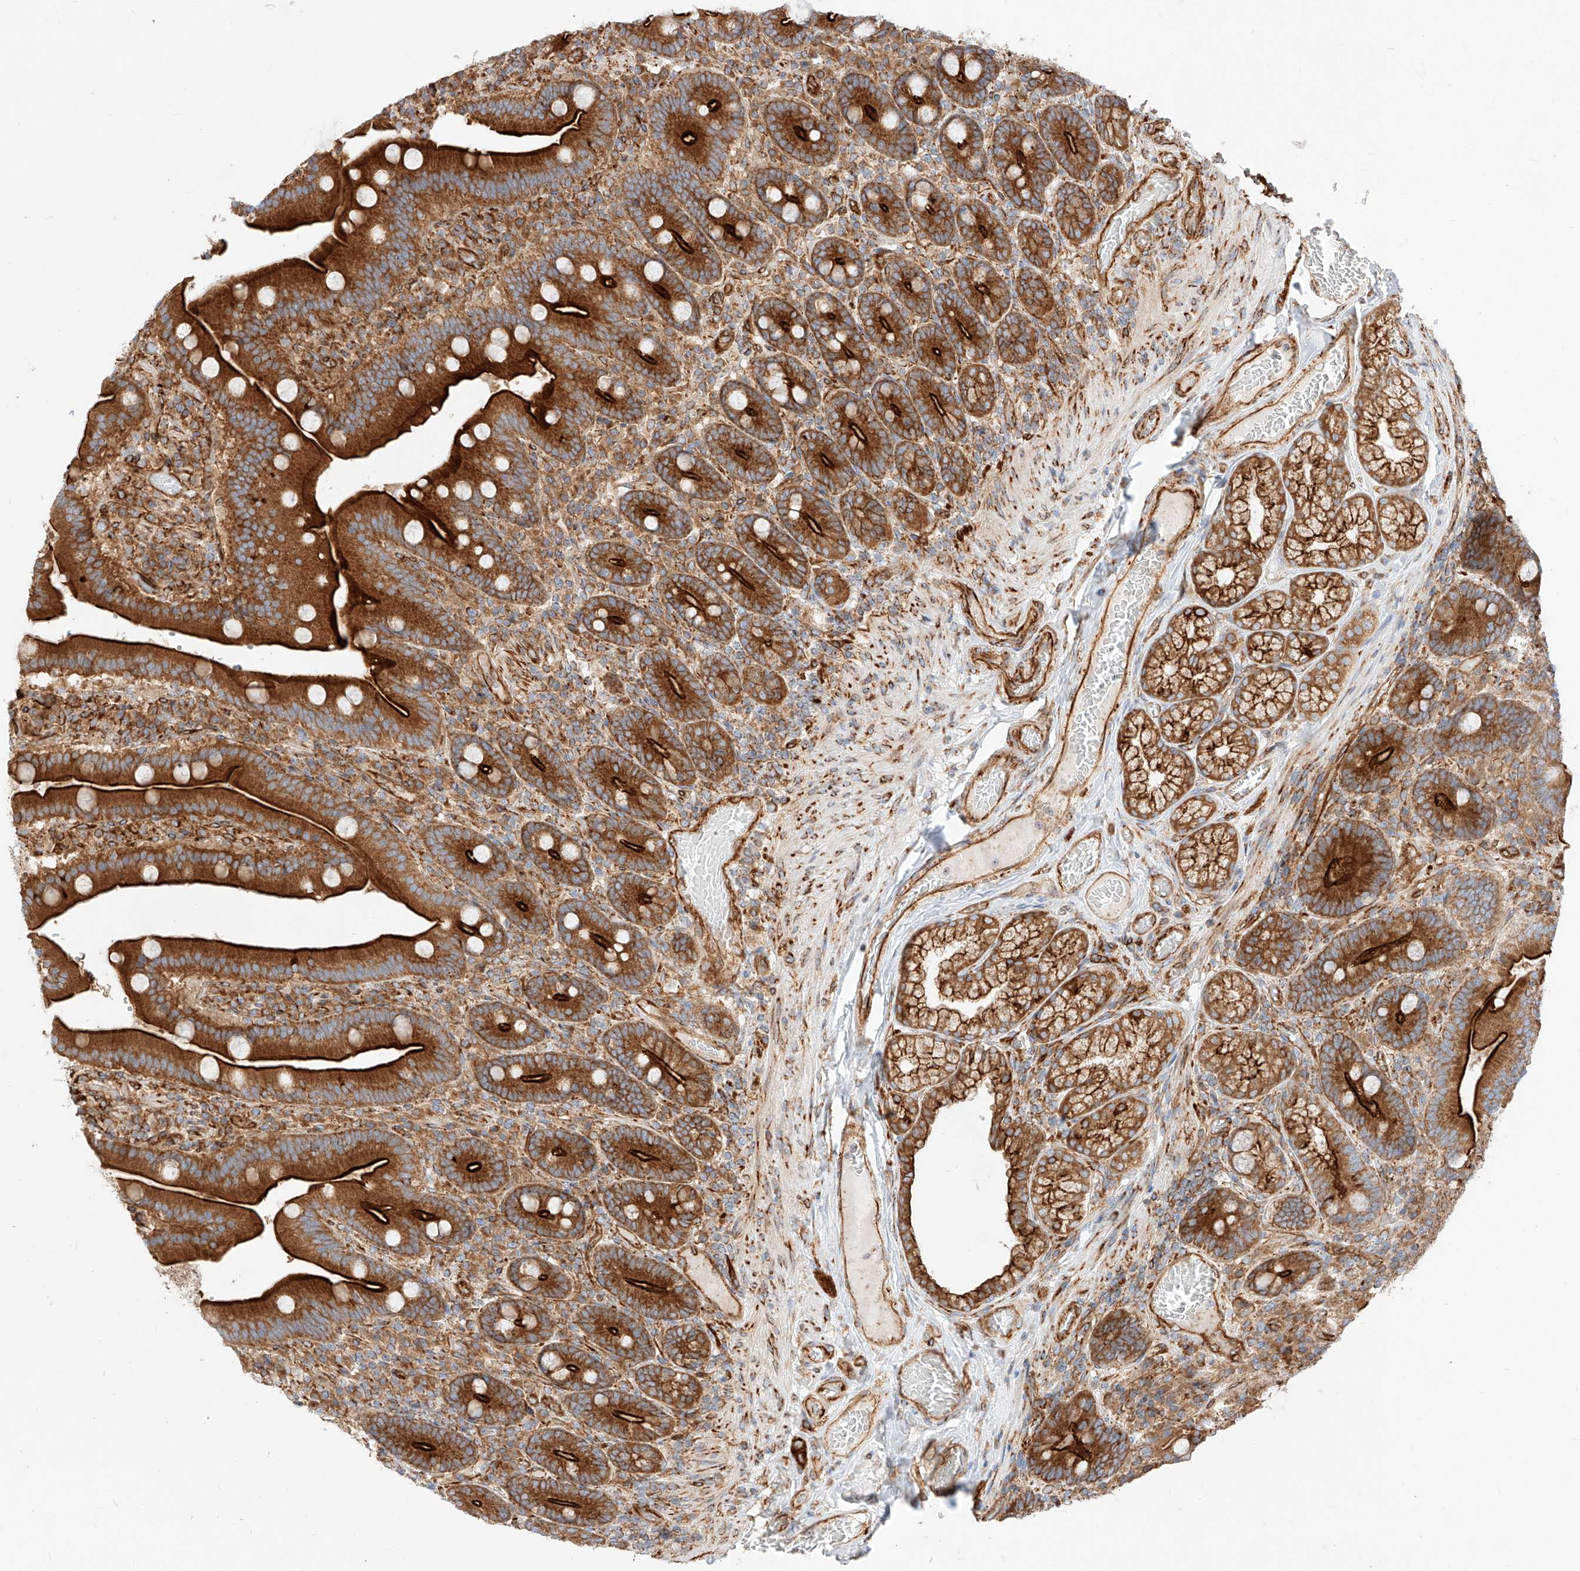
{"staining": {"intensity": "strong", "quantity": ">75%", "location": "cytoplasmic/membranous"}, "tissue": "duodenum", "cell_type": "Glandular cells", "image_type": "normal", "snomed": [{"axis": "morphology", "description": "Normal tissue, NOS"}, {"axis": "topography", "description": "Duodenum"}], "caption": "Immunohistochemical staining of unremarkable duodenum exhibits strong cytoplasmic/membranous protein expression in approximately >75% of glandular cells. Nuclei are stained in blue.", "gene": "CSGALNACT2", "patient": {"sex": "female", "age": 62}}